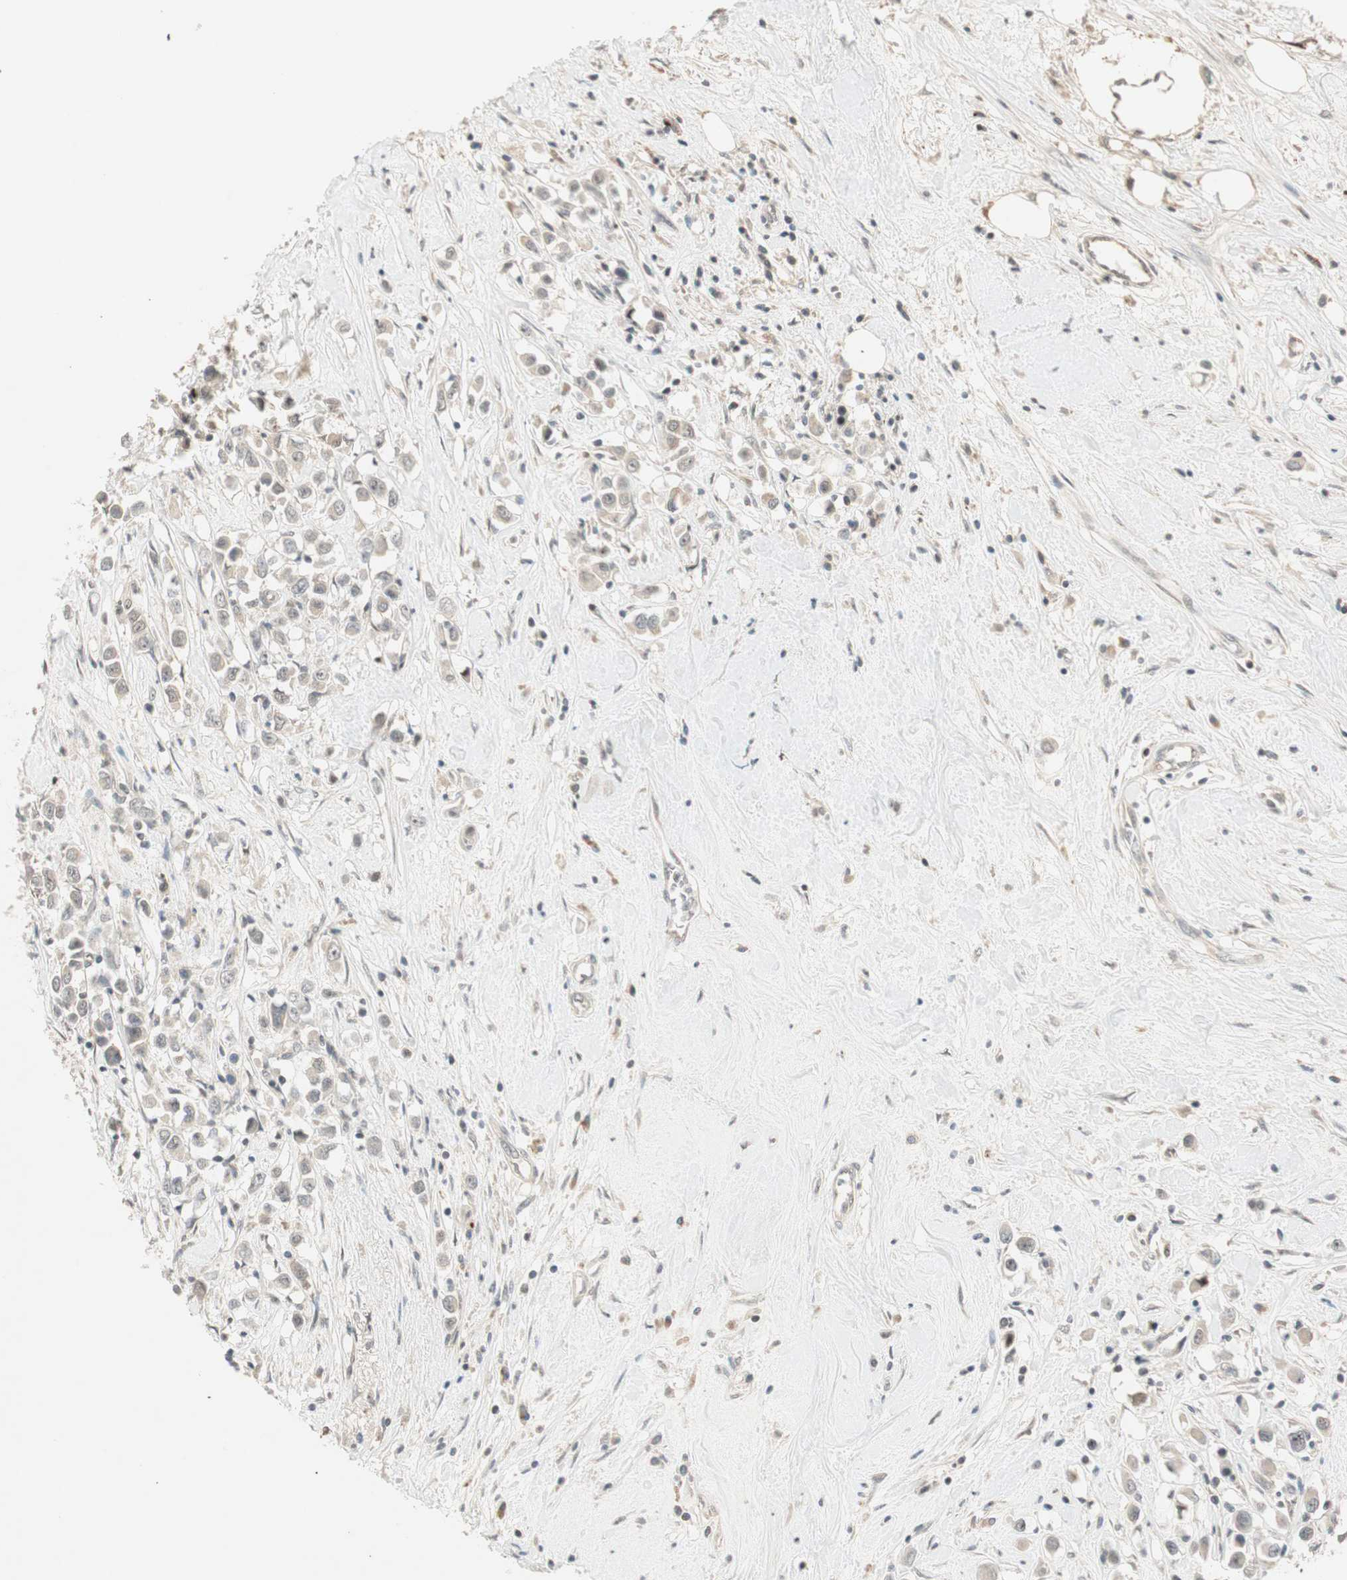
{"staining": {"intensity": "weak", "quantity": "25%-75%", "location": "cytoplasmic/membranous"}, "tissue": "breast cancer", "cell_type": "Tumor cells", "image_type": "cancer", "snomed": [{"axis": "morphology", "description": "Duct carcinoma"}, {"axis": "topography", "description": "Breast"}], "caption": "The image reveals staining of breast infiltrating ductal carcinoma, revealing weak cytoplasmic/membranous protein positivity (brown color) within tumor cells.", "gene": "ACSL5", "patient": {"sex": "female", "age": 61}}